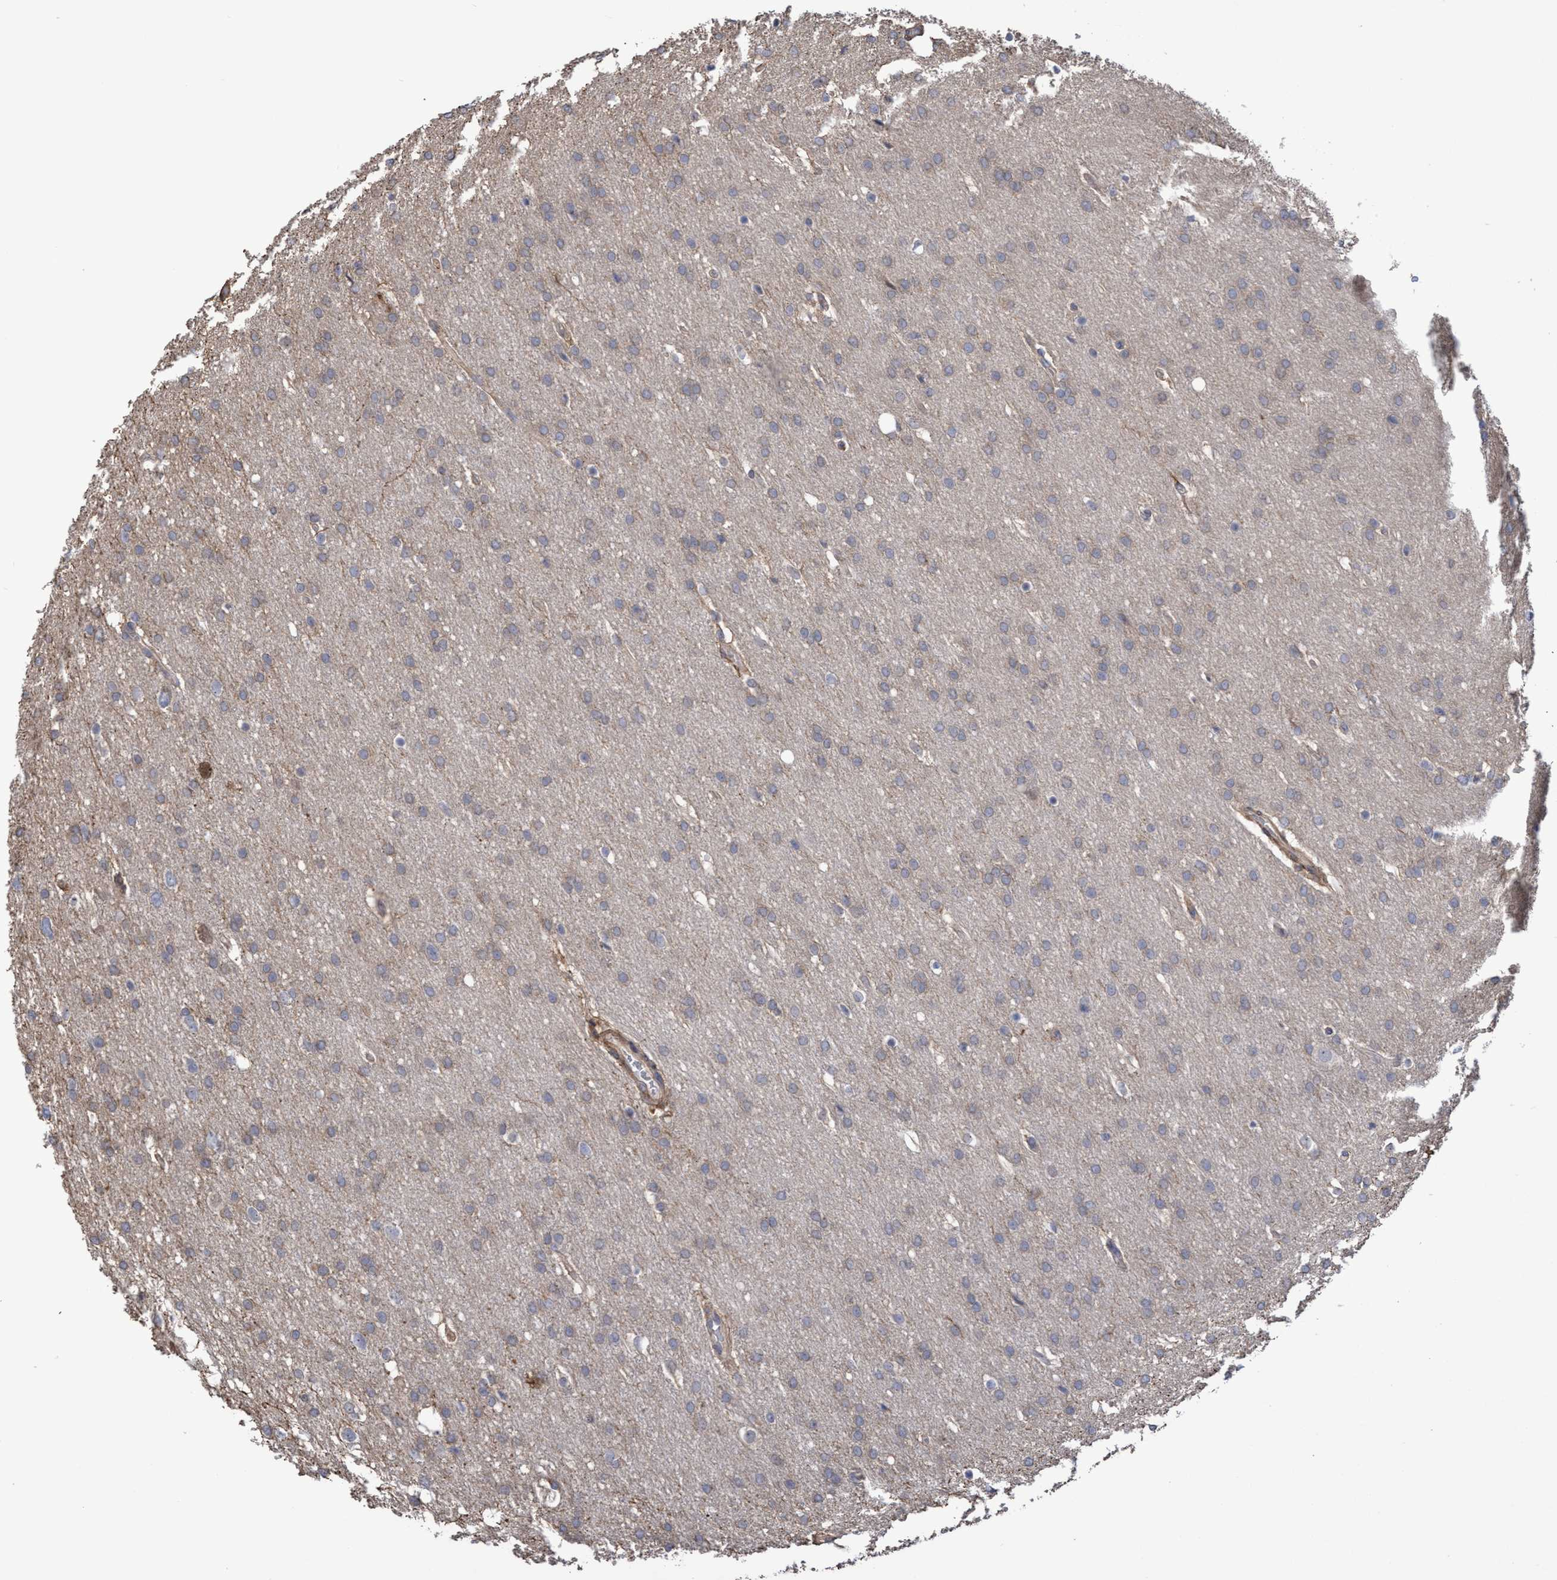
{"staining": {"intensity": "weak", "quantity": "<25%", "location": "cytoplasmic/membranous"}, "tissue": "glioma", "cell_type": "Tumor cells", "image_type": "cancer", "snomed": [{"axis": "morphology", "description": "Glioma, malignant, Low grade"}, {"axis": "topography", "description": "Brain"}], "caption": "Tumor cells are negative for protein expression in human glioma.", "gene": "SLBP", "patient": {"sex": "female", "age": 37}}